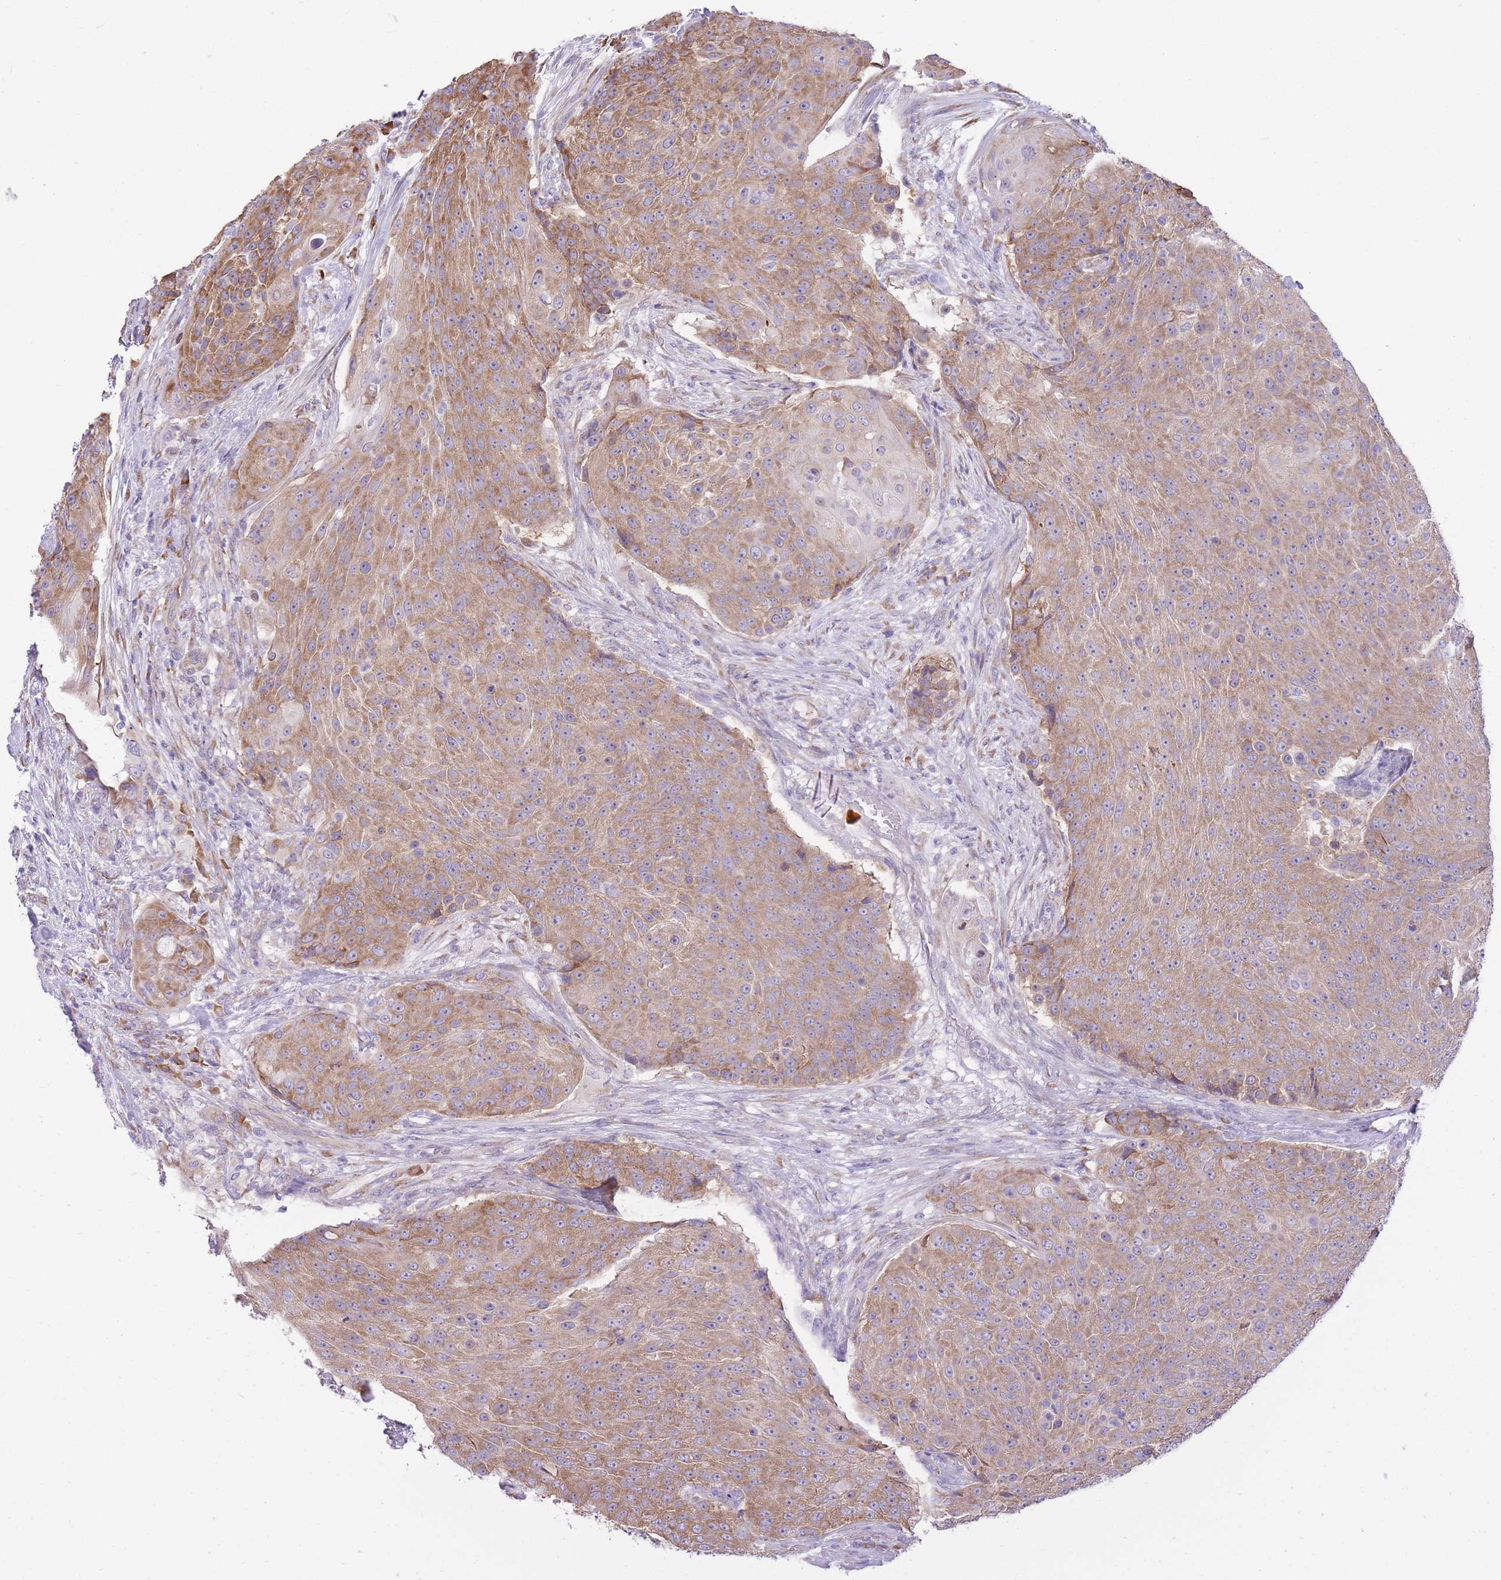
{"staining": {"intensity": "moderate", "quantity": ">75%", "location": "cytoplasmic/membranous"}, "tissue": "urothelial cancer", "cell_type": "Tumor cells", "image_type": "cancer", "snomed": [{"axis": "morphology", "description": "Urothelial carcinoma, High grade"}, {"axis": "topography", "description": "Urinary bladder"}], "caption": "Immunohistochemistry (IHC) micrograph of neoplastic tissue: human urothelial carcinoma (high-grade) stained using immunohistochemistry (IHC) exhibits medium levels of moderate protein expression localized specifically in the cytoplasmic/membranous of tumor cells, appearing as a cytoplasmic/membranous brown color.", "gene": "ZNF501", "patient": {"sex": "female", "age": 63}}